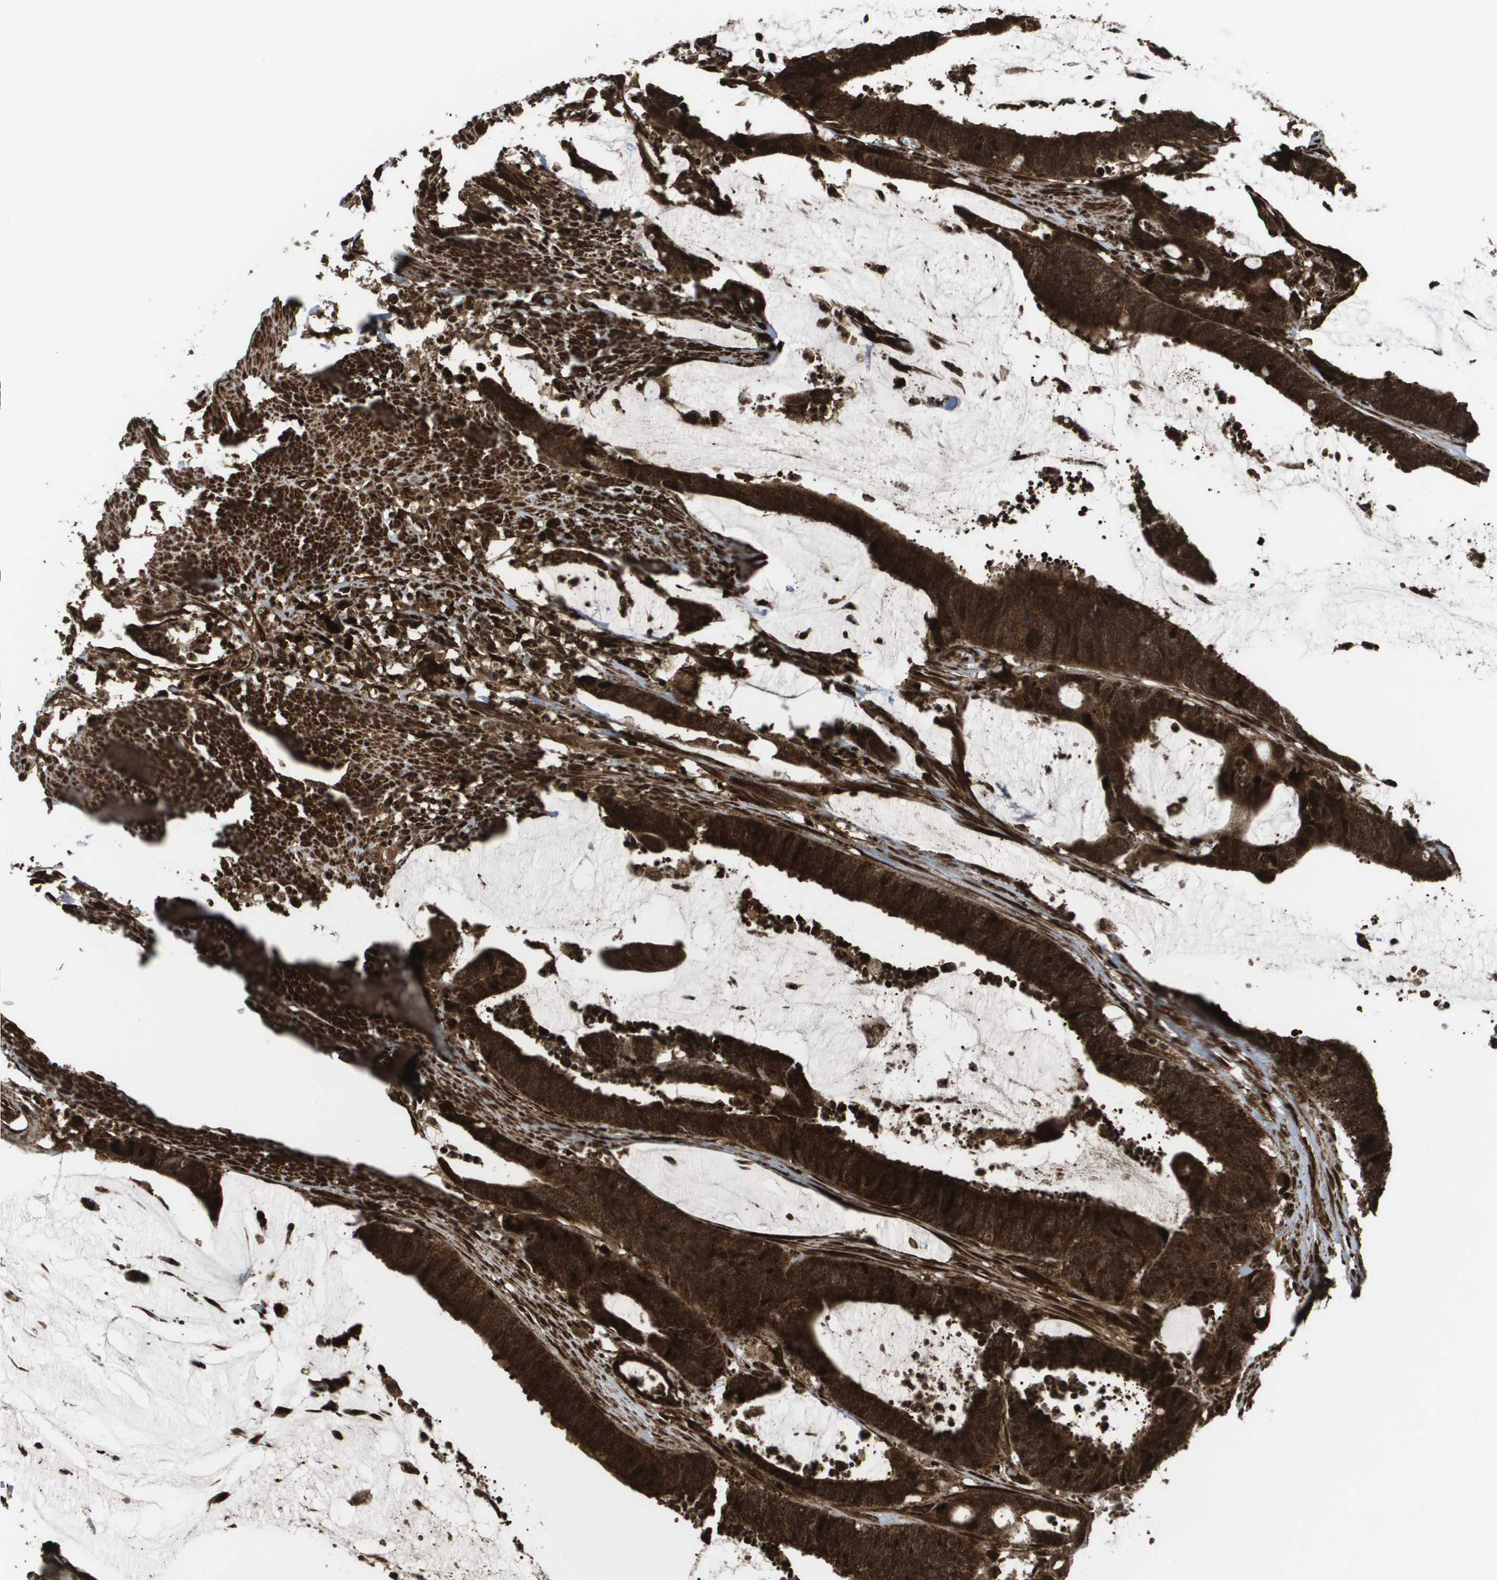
{"staining": {"intensity": "strong", "quantity": ">75%", "location": "cytoplasmic/membranous"}, "tissue": "colorectal cancer", "cell_type": "Tumor cells", "image_type": "cancer", "snomed": [{"axis": "morphology", "description": "Adenocarcinoma, NOS"}, {"axis": "topography", "description": "Rectum"}], "caption": "IHC histopathology image of neoplastic tissue: human colorectal cancer stained using IHC exhibits high levels of strong protein expression localized specifically in the cytoplasmic/membranous of tumor cells, appearing as a cytoplasmic/membranous brown color.", "gene": "AXIN2", "patient": {"sex": "female", "age": 66}}